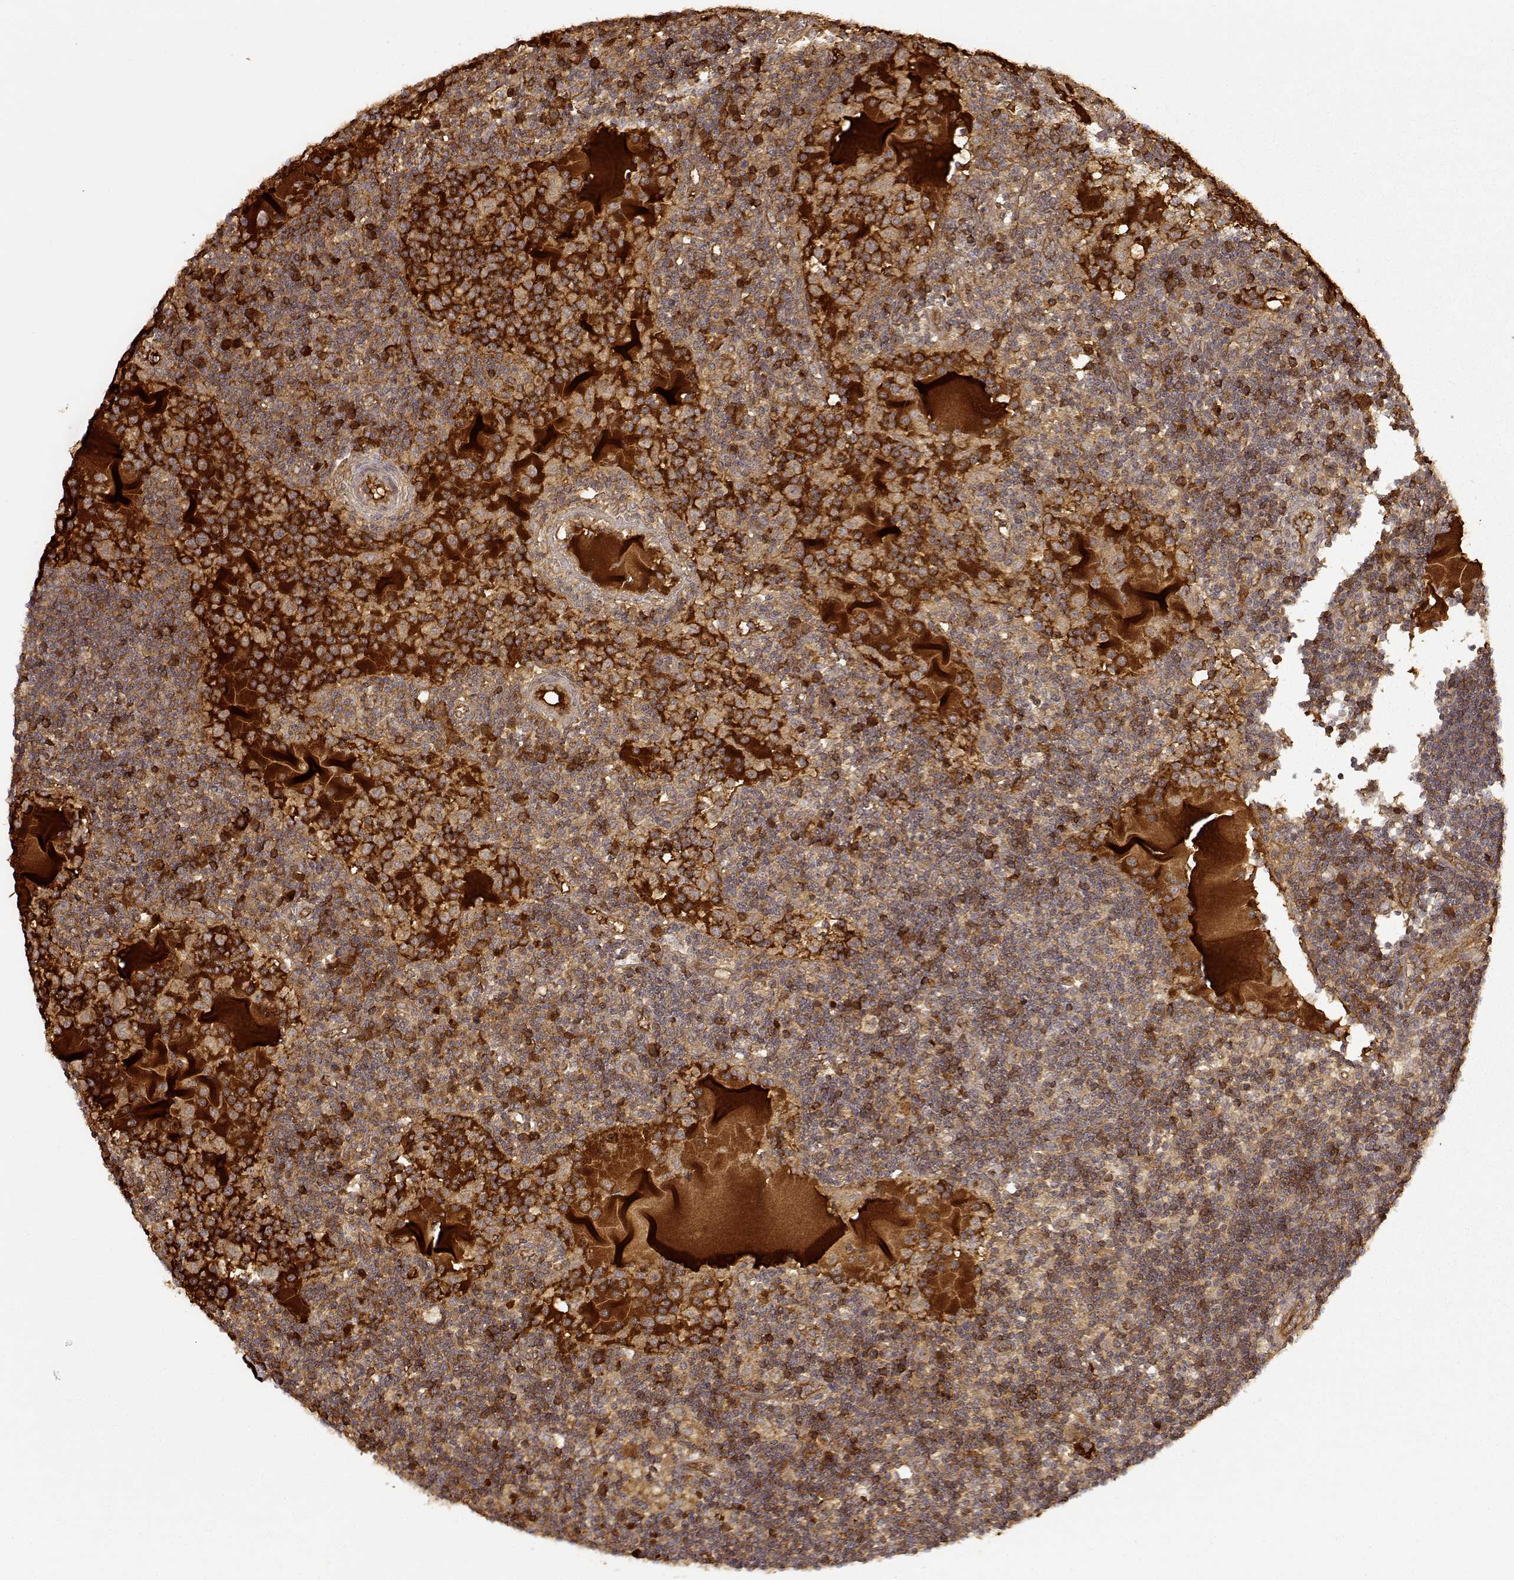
{"staining": {"intensity": "weak", "quantity": ">75%", "location": "cytoplasmic/membranous"}, "tissue": "lymph node", "cell_type": "Germinal center cells", "image_type": "normal", "snomed": [{"axis": "morphology", "description": "Normal tissue, NOS"}, {"axis": "topography", "description": "Lymph node"}], "caption": "A brown stain highlights weak cytoplasmic/membranous expression of a protein in germinal center cells of unremarkable human lymph node.", "gene": "CDK5RAP2", "patient": {"sex": "female", "age": 72}}